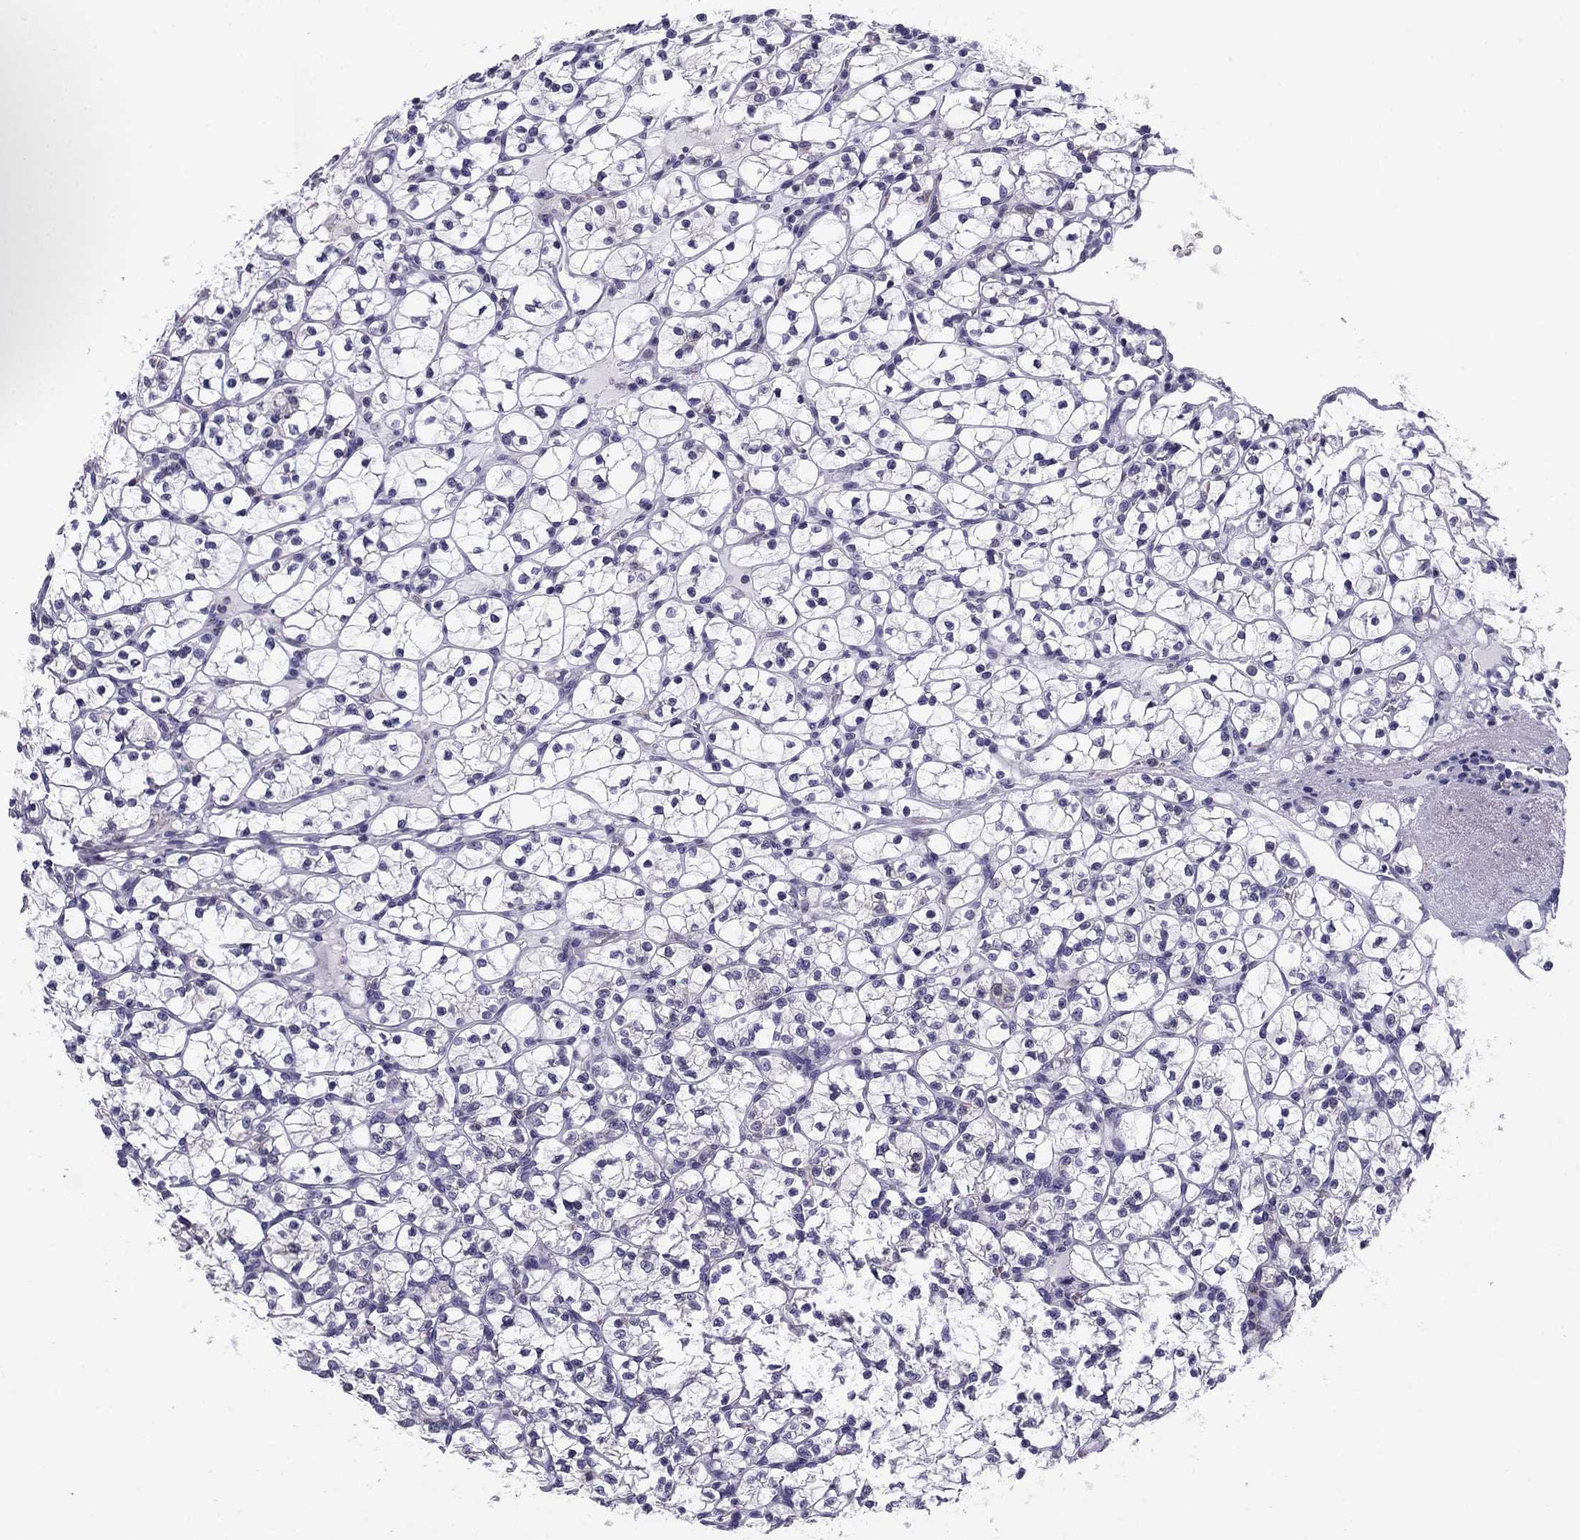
{"staining": {"intensity": "negative", "quantity": "none", "location": "none"}, "tissue": "renal cancer", "cell_type": "Tumor cells", "image_type": "cancer", "snomed": [{"axis": "morphology", "description": "Adenocarcinoma, NOS"}, {"axis": "topography", "description": "Kidney"}], "caption": "Tumor cells are negative for brown protein staining in renal cancer (adenocarcinoma).", "gene": "TMED3", "patient": {"sex": "female", "age": 89}}